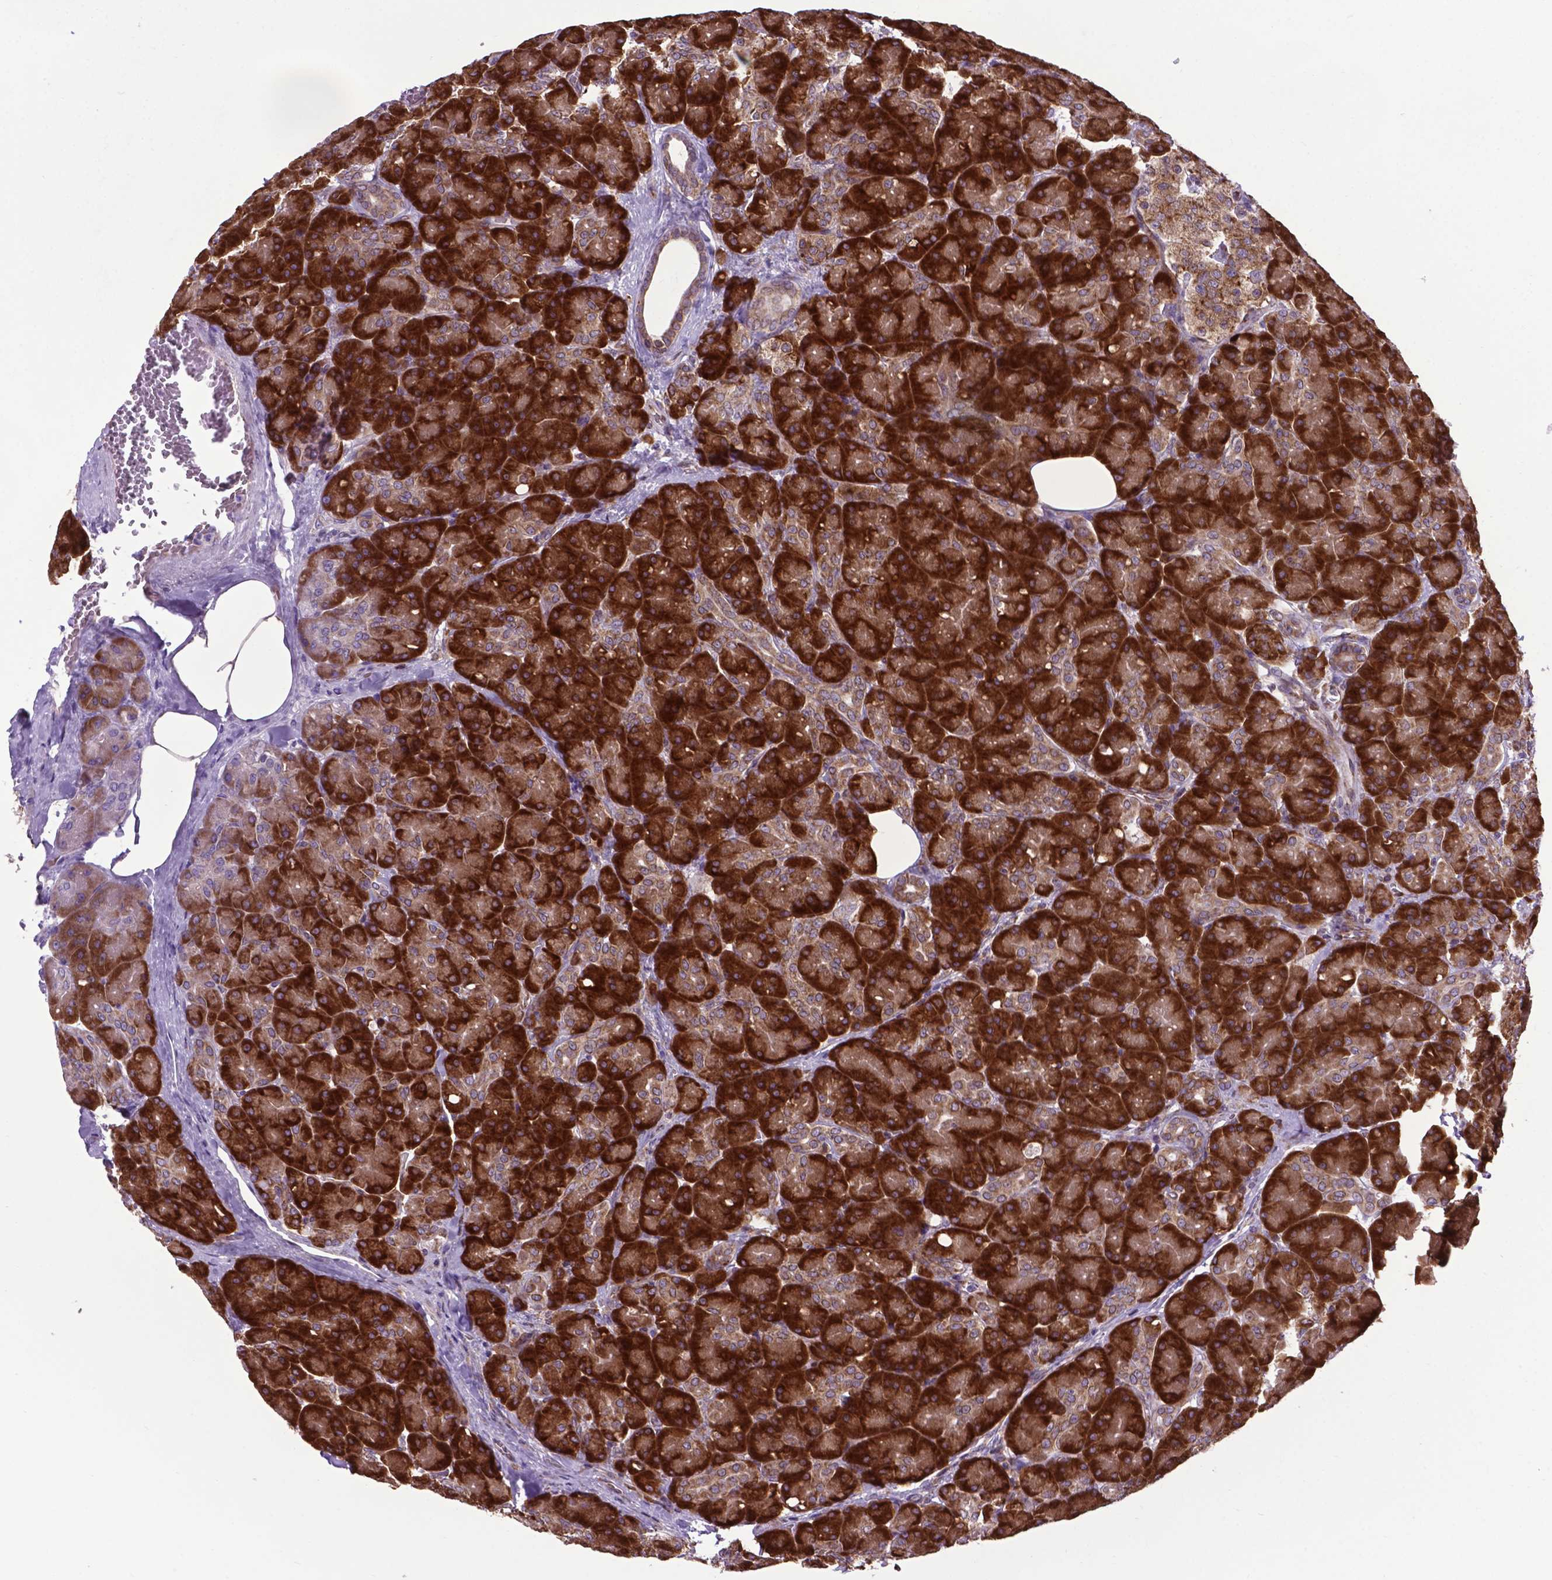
{"staining": {"intensity": "strong", "quantity": ">75%", "location": "cytoplasmic/membranous"}, "tissue": "pancreas", "cell_type": "Exocrine glandular cells", "image_type": "normal", "snomed": [{"axis": "morphology", "description": "Normal tissue, NOS"}, {"axis": "topography", "description": "Pancreas"}], "caption": "Immunohistochemical staining of benign human pancreas shows high levels of strong cytoplasmic/membranous staining in about >75% of exocrine glandular cells.", "gene": "ENSG00000269590", "patient": {"sex": "male", "age": 55}}